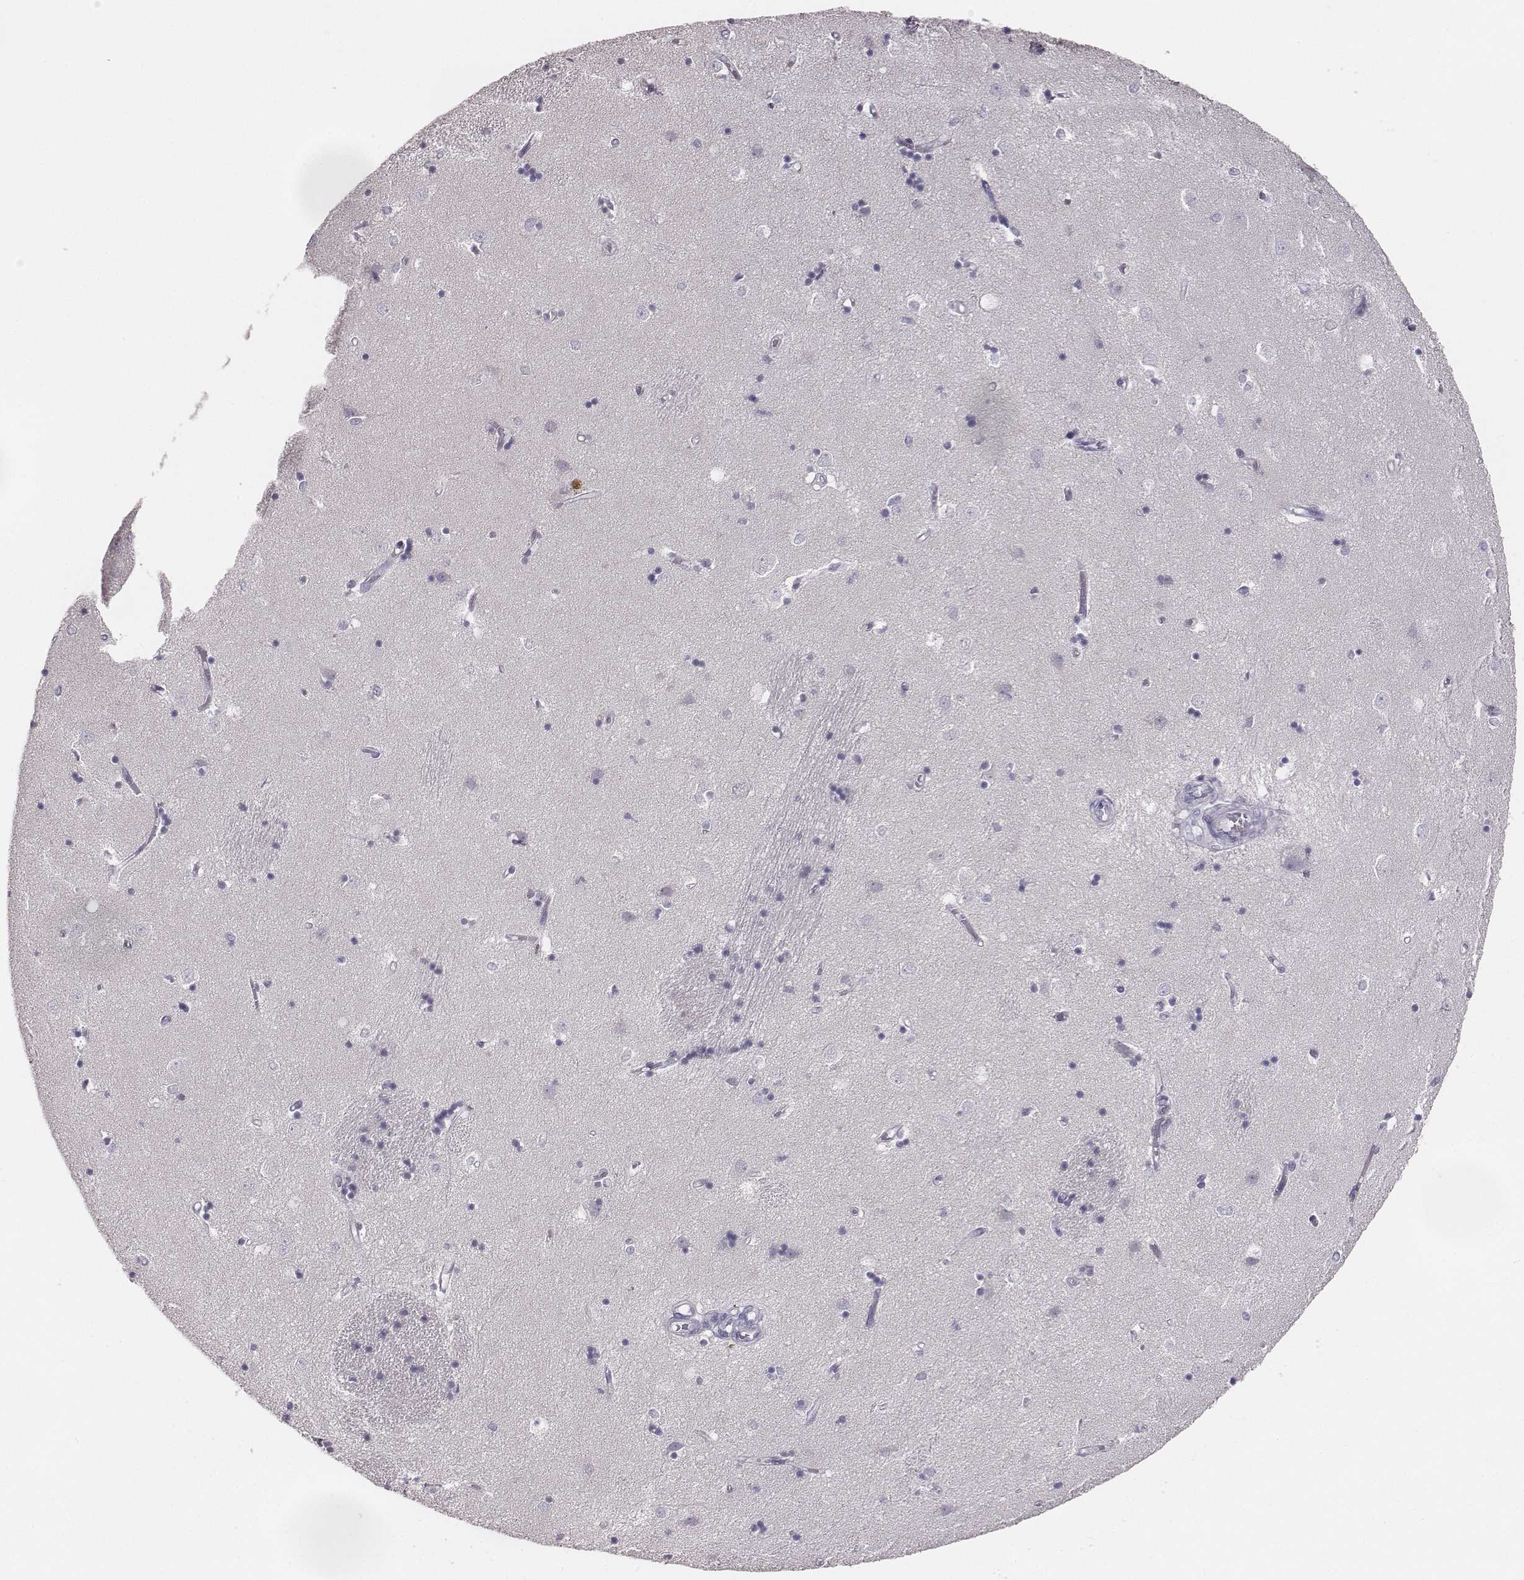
{"staining": {"intensity": "negative", "quantity": "none", "location": "none"}, "tissue": "caudate", "cell_type": "Glial cells", "image_type": "normal", "snomed": [{"axis": "morphology", "description": "Normal tissue, NOS"}, {"axis": "topography", "description": "Lateral ventricle wall"}], "caption": "Glial cells are negative for brown protein staining in normal caudate. (Stains: DAB (3,3'-diaminobenzidine) IHC with hematoxylin counter stain, Microscopy: brightfield microscopy at high magnification).", "gene": "MYH6", "patient": {"sex": "male", "age": 54}}